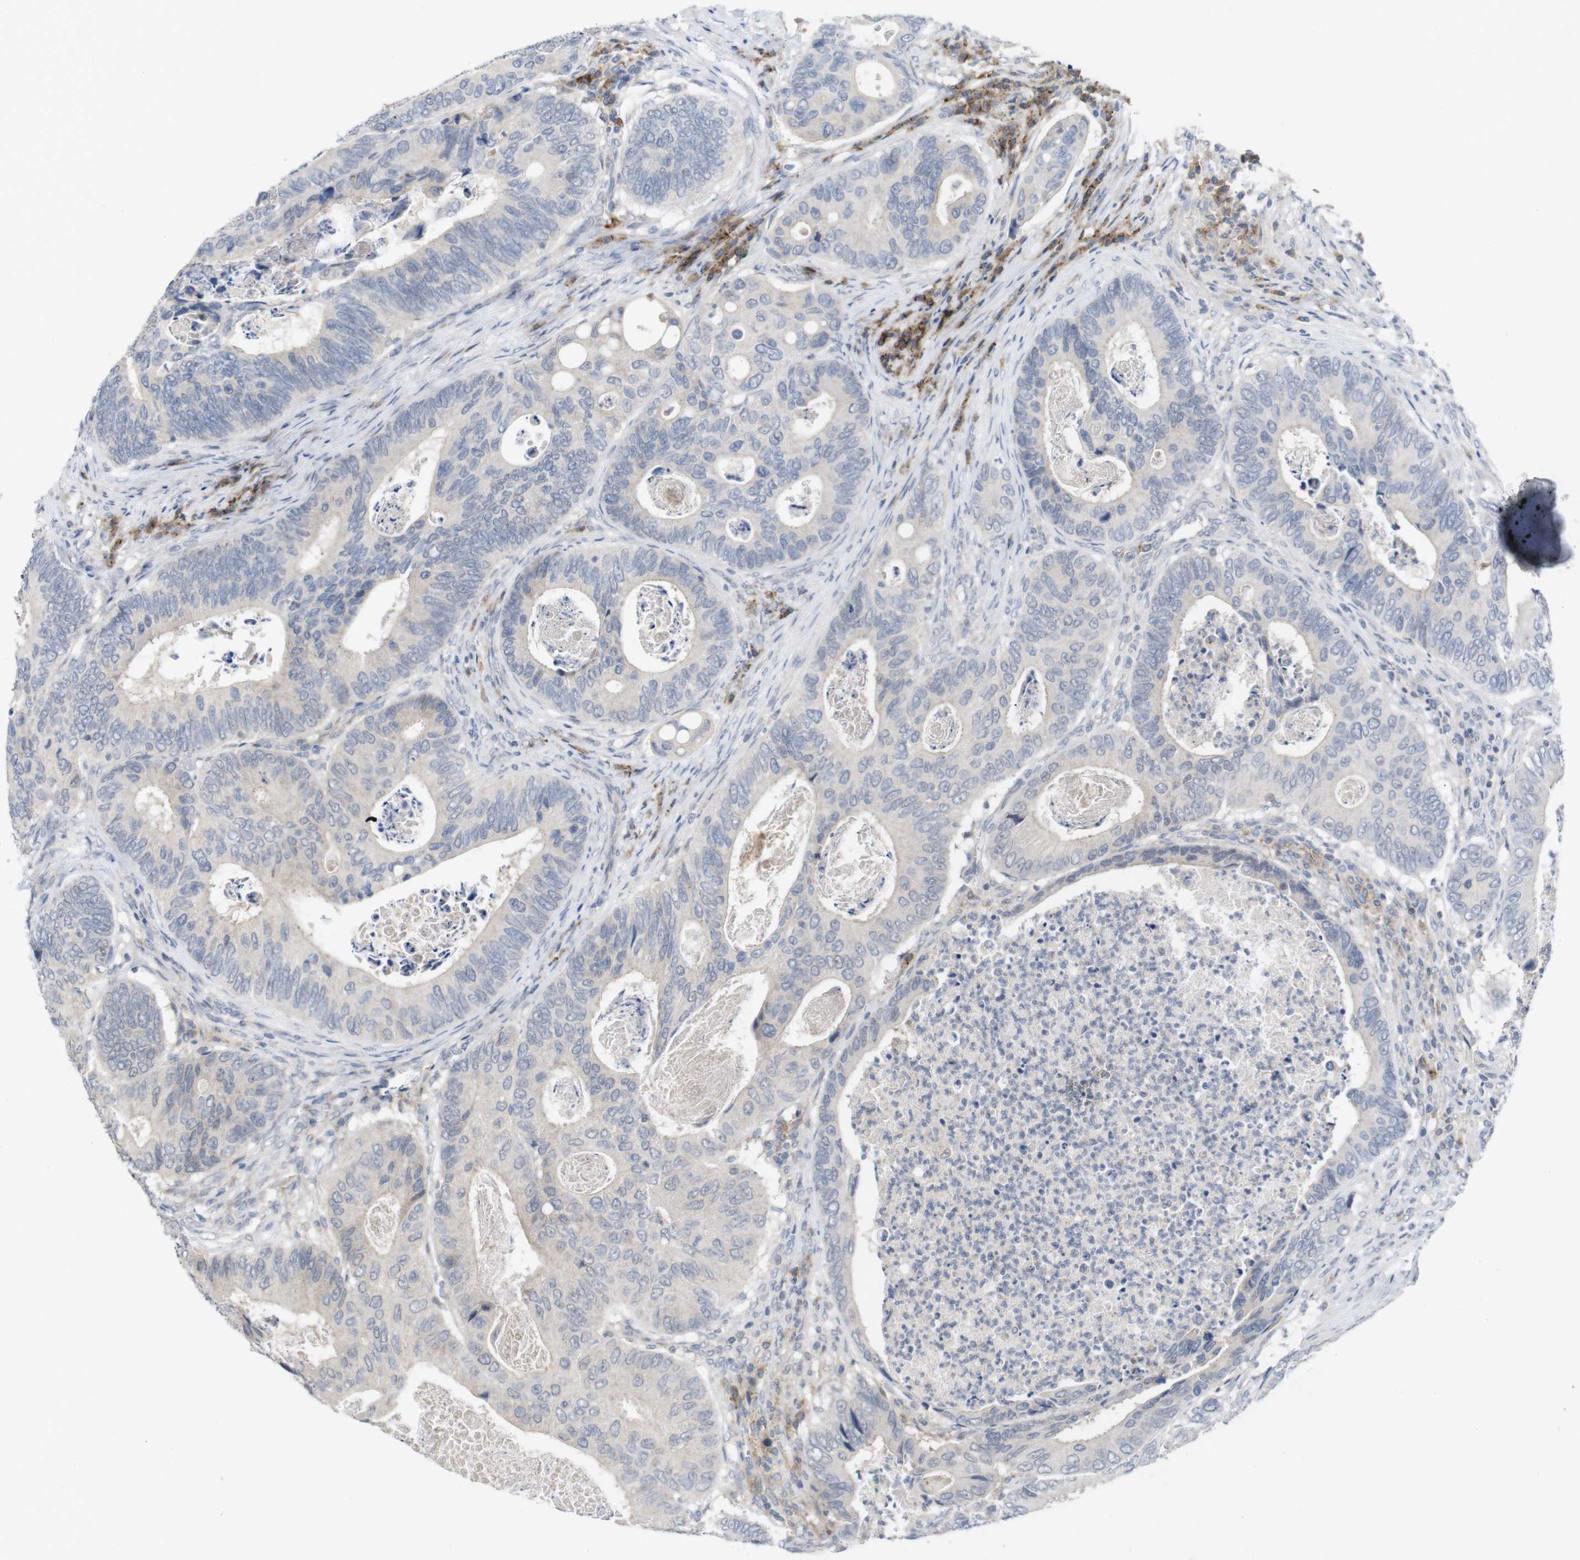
{"staining": {"intensity": "negative", "quantity": "none", "location": "none"}, "tissue": "colorectal cancer", "cell_type": "Tumor cells", "image_type": "cancer", "snomed": [{"axis": "morphology", "description": "Inflammation, NOS"}, {"axis": "morphology", "description": "Adenocarcinoma, NOS"}, {"axis": "topography", "description": "Colon"}], "caption": "High magnification brightfield microscopy of colorectal adenocarcinoma stained with DAB (3,3'-diaminobenzidine) (brown) and counterstained with hematoxylin (blue): tumor cells show no significant expression.", "gene": "SLAMF7", "patient": {"sex": "male", "age": 72}}